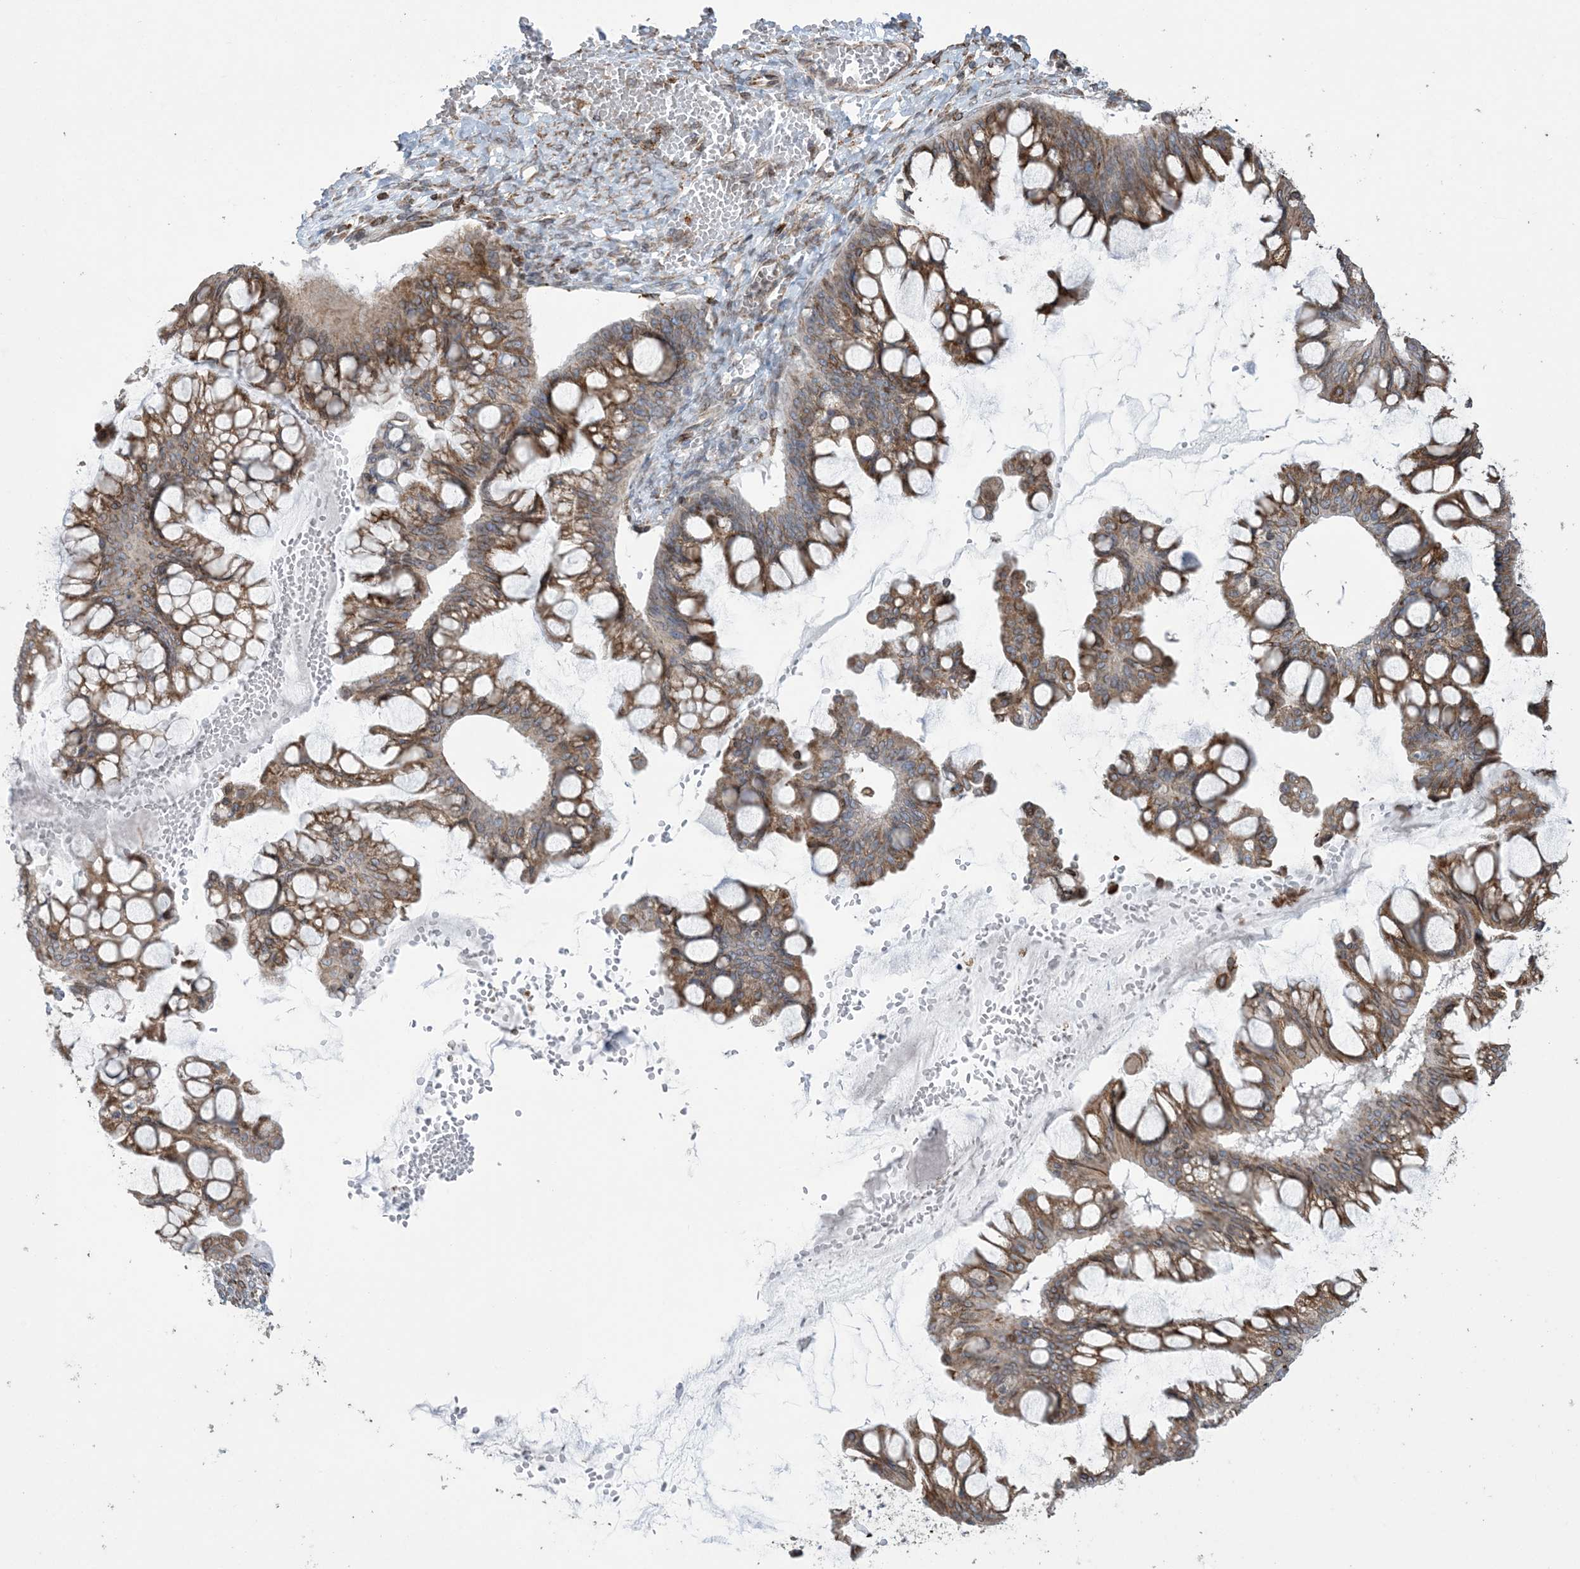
{"staining": {"intensity": "moderate", "quantity": ">75%", "location": "cytoplasmic/membranous"}, "tissue": "ovarian cancer", "cell_type": "Tumor cells", "image_type": "cancer", "snomed": [{"axis": "morphology", "description": "Cystadenocarcinoma, mucinous, NOS"}, {"axis": "topography", "description": "Ovary"}], "caption": "This histopathology image demonstrates ovarian mucinous cystadenocarcinoma stained with immunohistochemistry to label a protein in brown. The cytoplasmic/membranous of tumor cells show moderate positivity for the protein. Nuclei are counter-stained blue.", "gene": "SHANK1", "patient": {"sex": "female", "age": 73}}